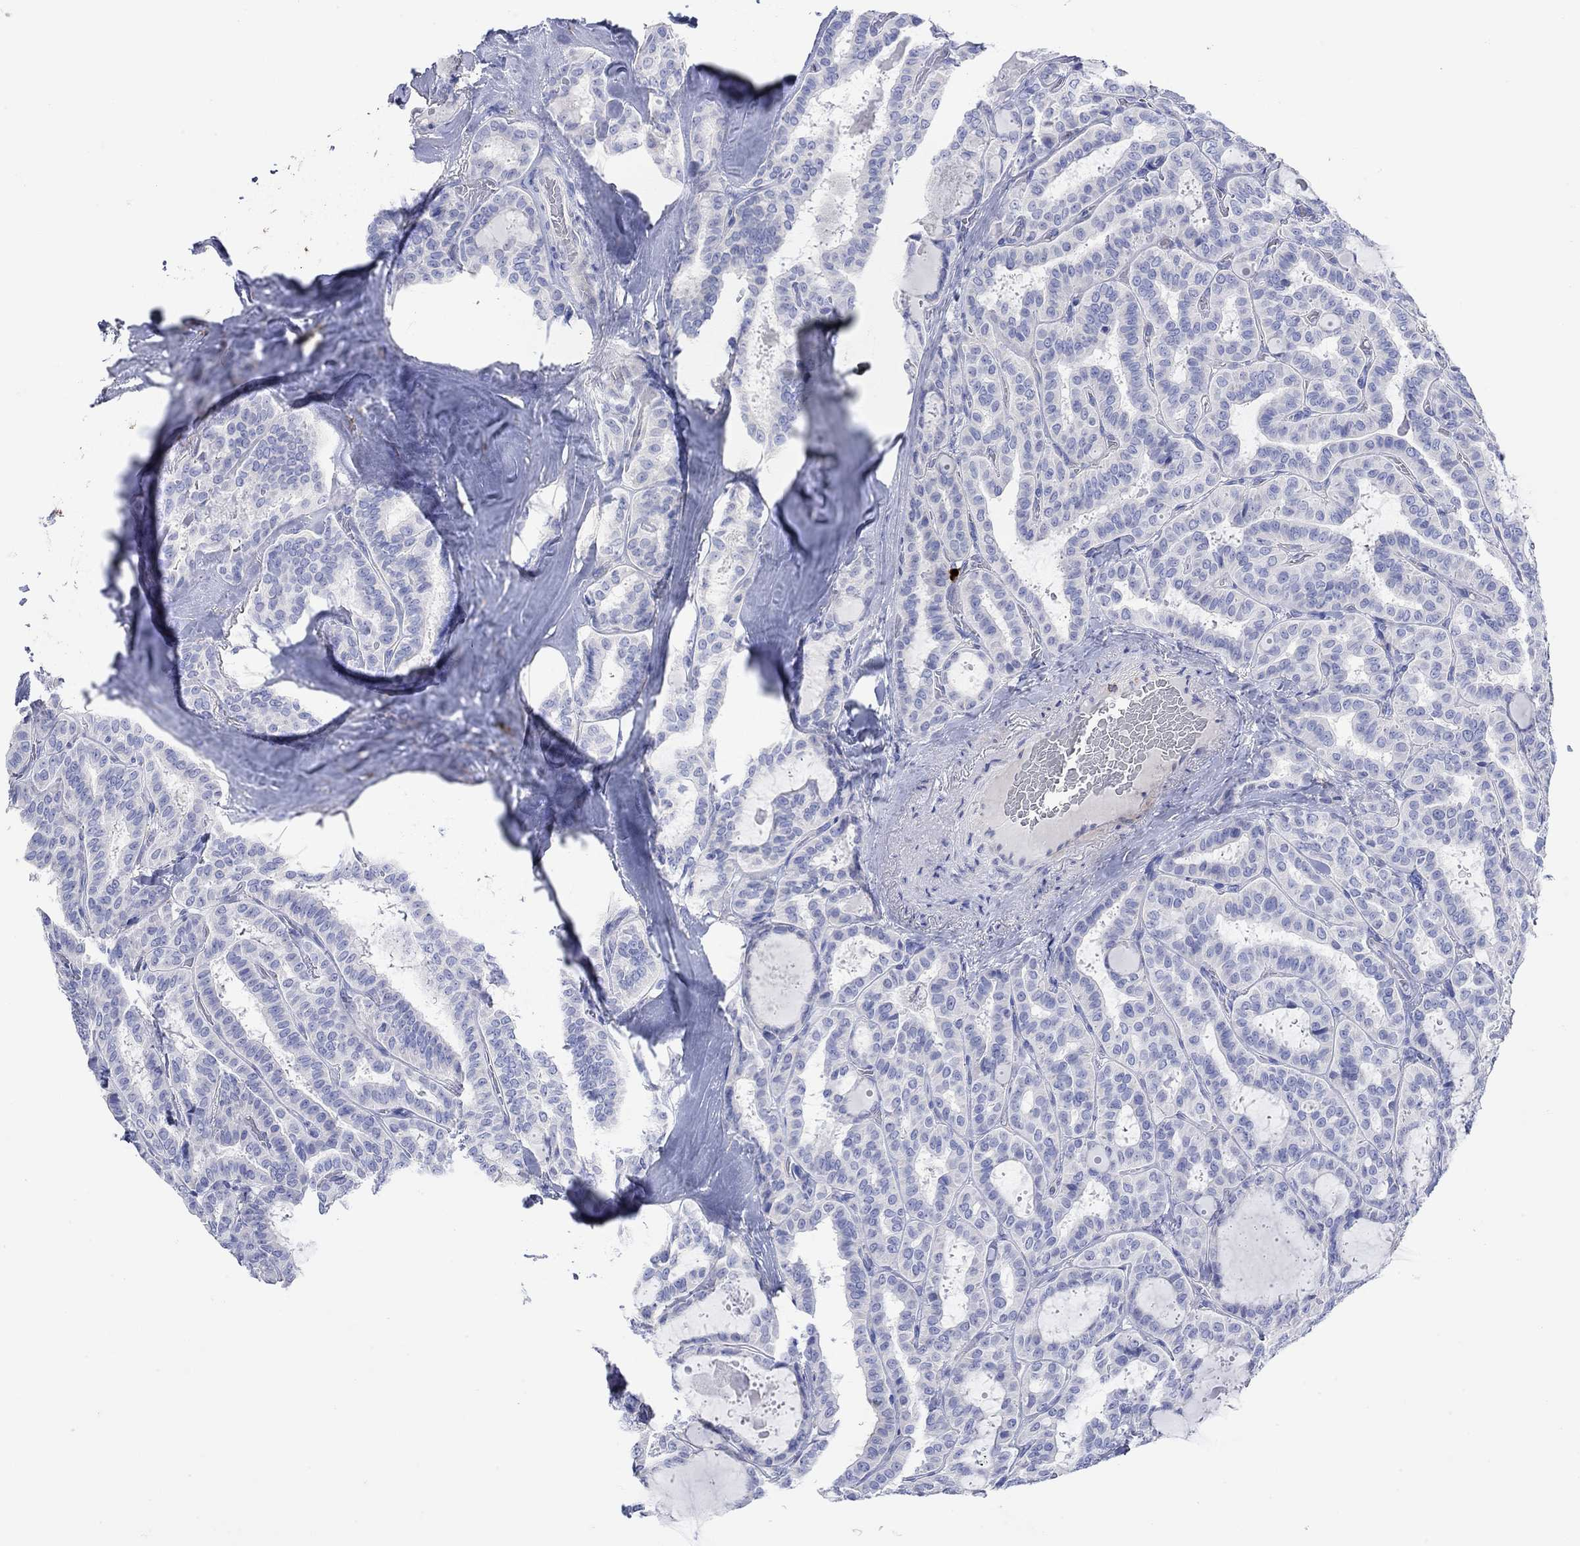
{"staining": {"intensity": "negative", "quantity": "none", "location": "none"}, "tissue": "thyroid cancer", "cell_type": "Tumor cells", "image_type": "cancer", "snomed": [{"axis": "morphology", "description": "Papillary adenocarcinoma, NOS"}, {"axis": "topography", "description": "Thyroid gland"}], "caption": "This is a histopathology image of immunohistochemistry (IHC) staining of thyroid papillary adenocarcinoma, which shows no expression in tumor cells.", "gene": "P2RY6", "patient": {"sex": "female", "age": 39}}